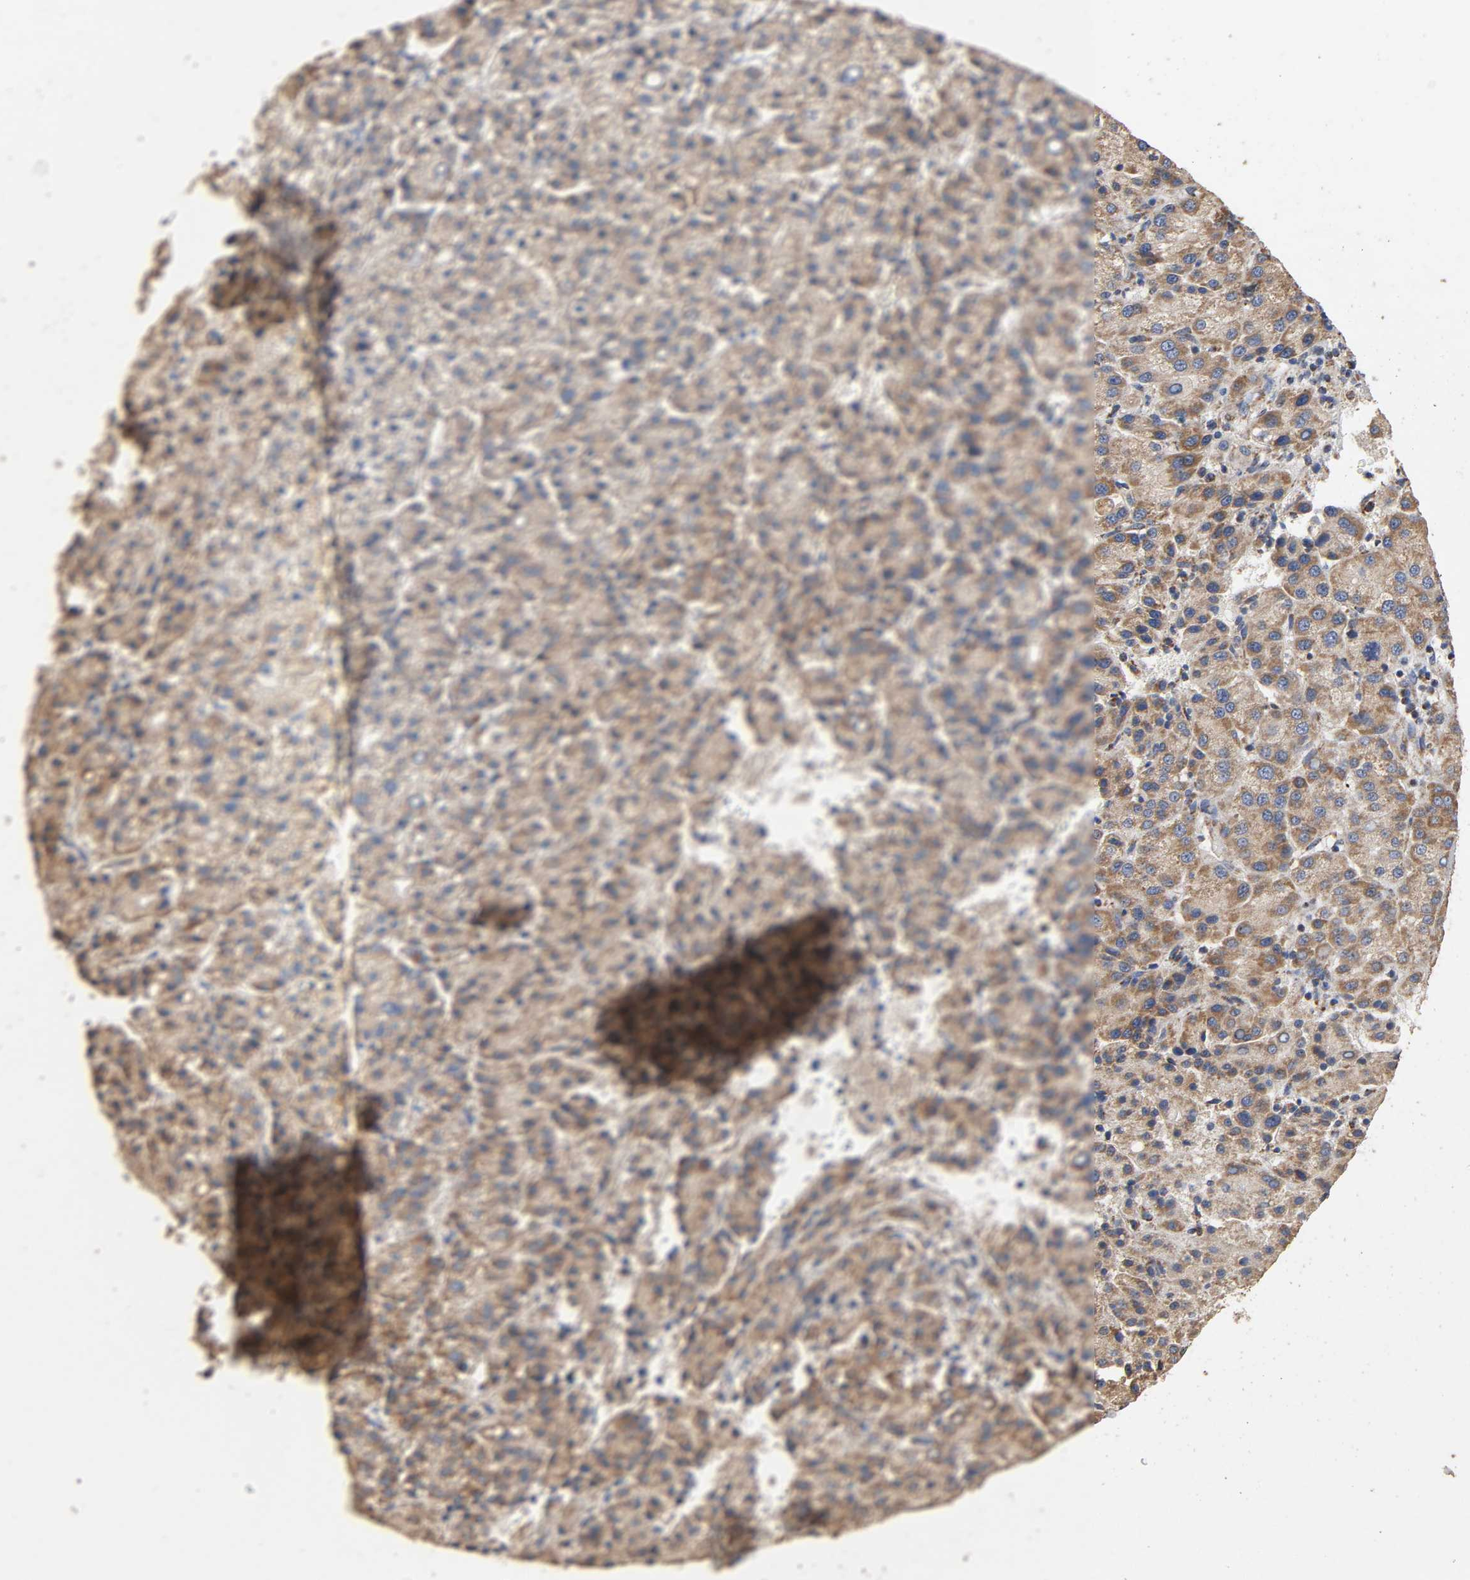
{"staining": {"intensity": "weak", "quantity": ">75%", "location": "cytoplasmic/membranous"}, "tissue": "liver cancer", "cell_type": "Tumor cells", "image_type": "cancer", "snomed": [{"axis": "morphology", "description": "Carcinoma, Hepatocellular, NOS"}, {"axis": "topography", "description": "Liver"}], "caption": "Liver cancer (hepatocellular carcinoma) was stained to show a protein in brown. There is low levels of weak cytoplasmic/membranous expression in about >75% of tumor cells.", "gene": "NDUFS3", "patient": {"sex": "female", "age": 58}}